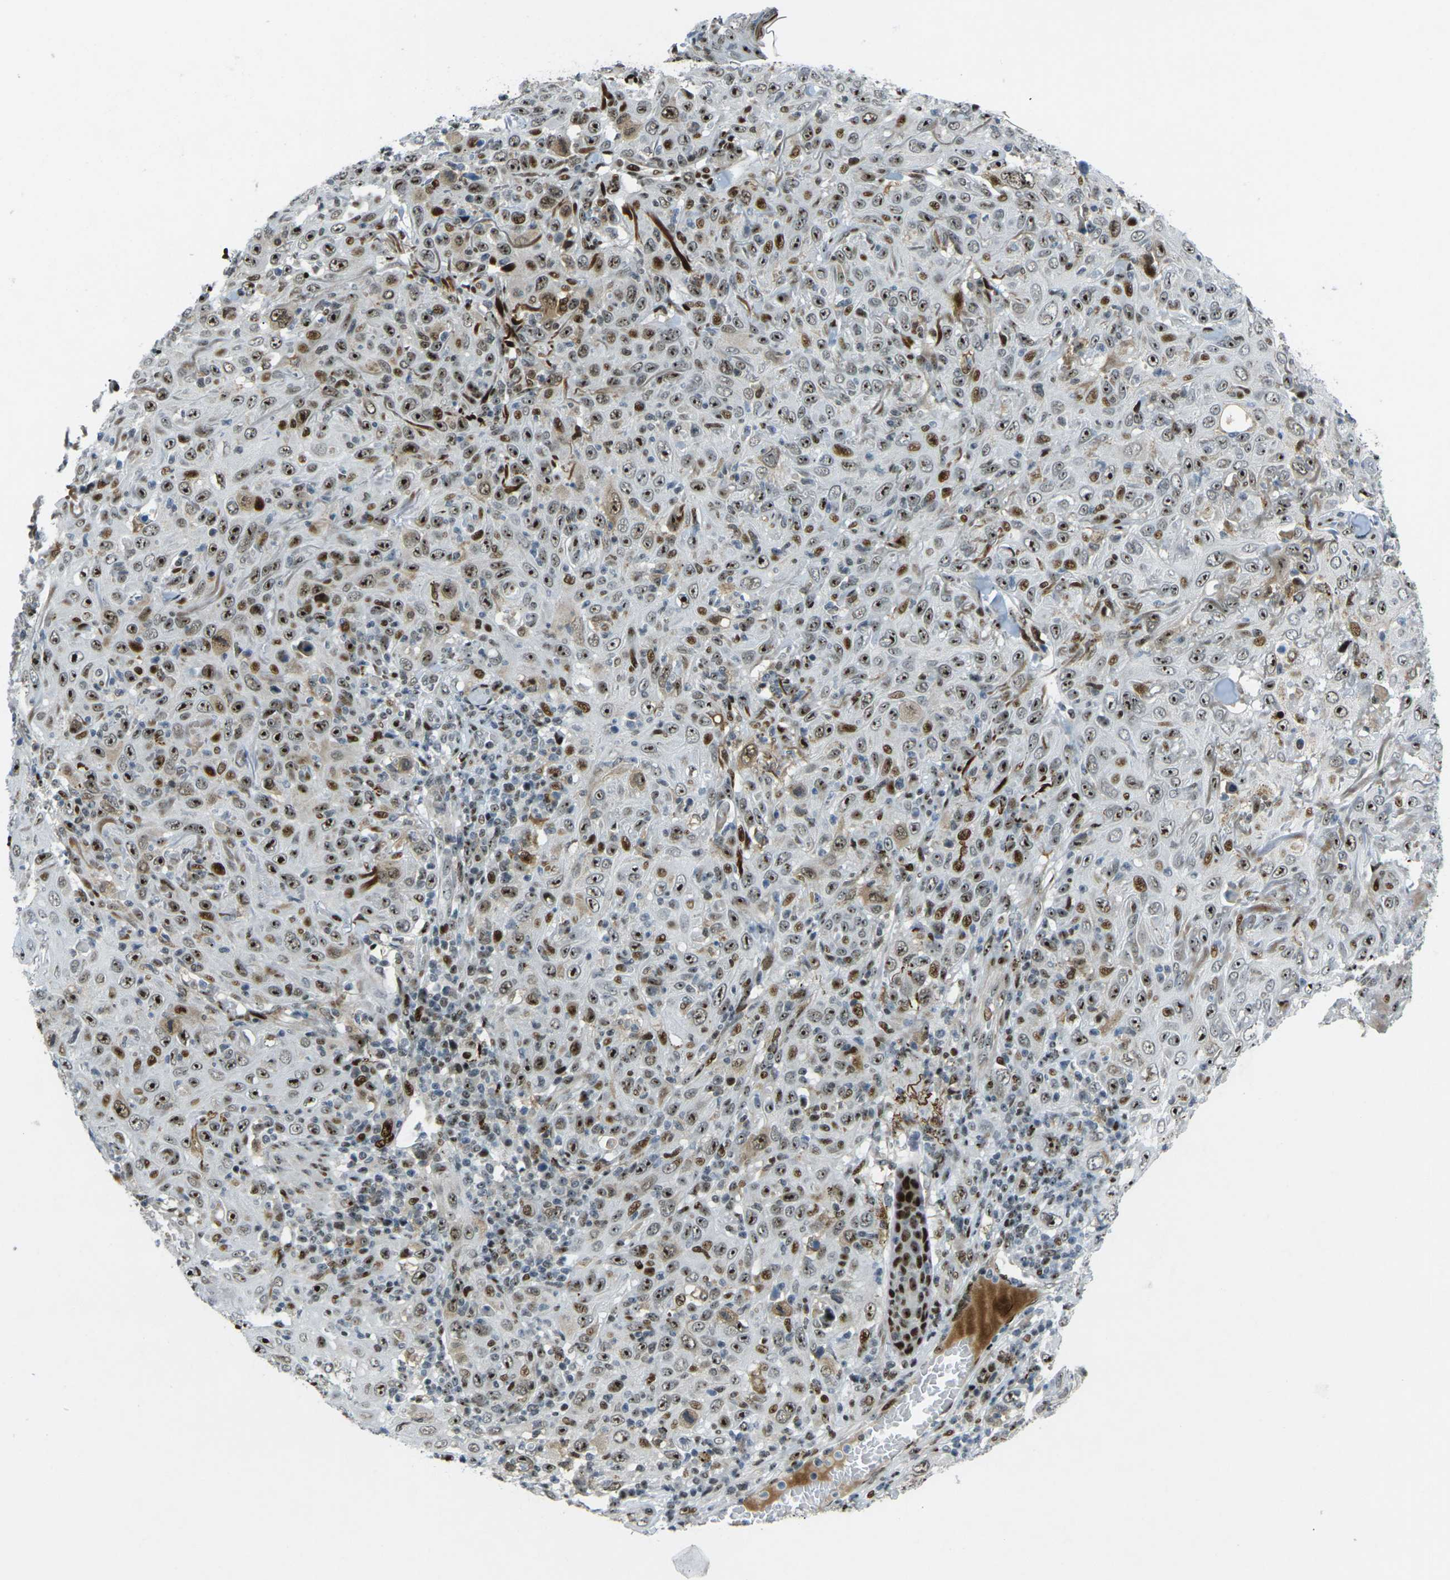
{"staining": {"intensity": "strong", "quantity": ">75%", "location": "nuclear"}, "tissue": "skin cancer", "cell_type": "Tumor cells", "image_type": "cancer", "snomed": [{"axis": "morphology", "description": "Squamous cell carcinoma, NOS"}, {"axis": "topography", "description": "Skin"}], "caption": "Skin squamous cell carcinoma tissue exhibits strong nuclear expression in about >75% of tumor cells, visualized by immunohistochemistry. (DAB (3,3'-diaminobenzidine) IHC, brown staining for protein, blue staining for nuclei).", "gene": "UBE2C", "patient": {"sex": "female", "age": 88}}